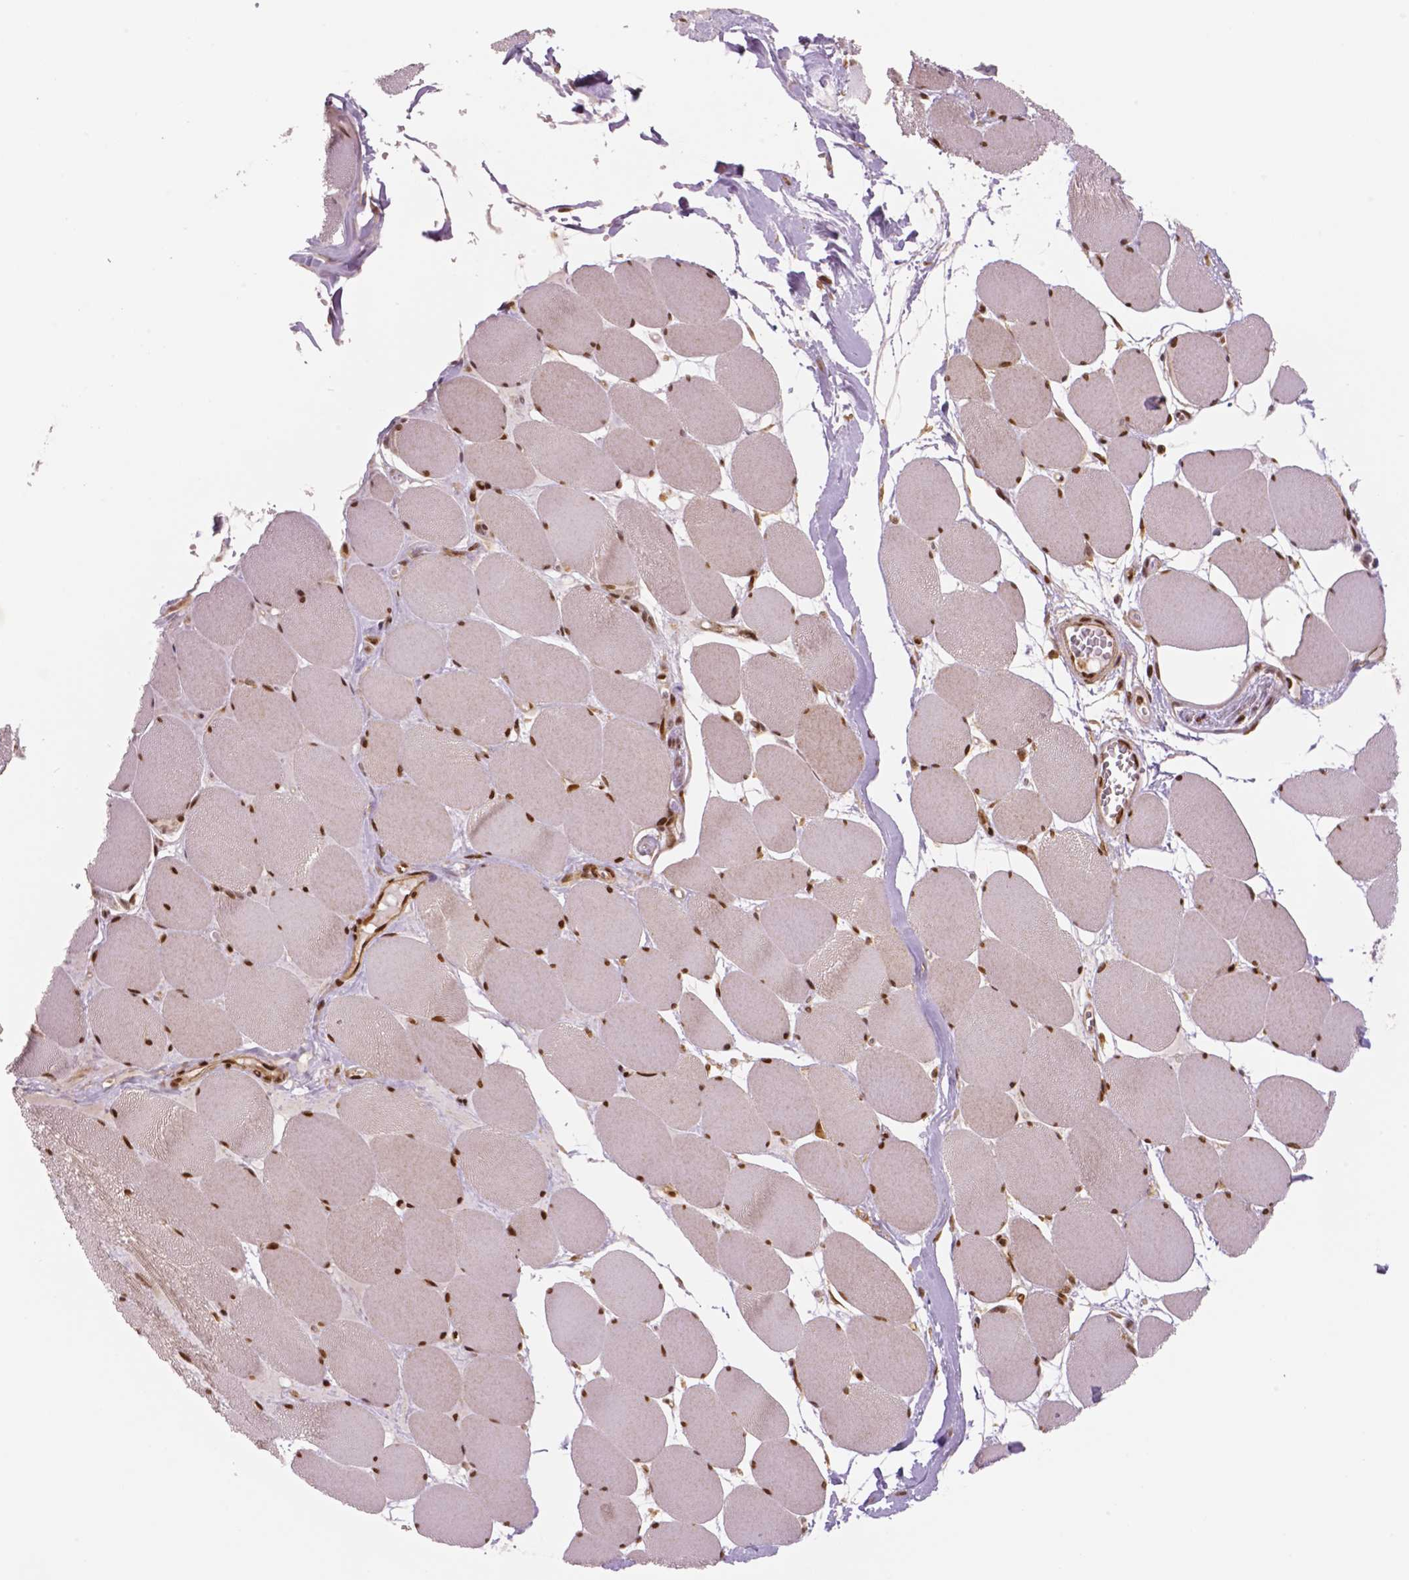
{"staining": {"intensity": "moderate", "quantity": ">75%", "location": "nuclear"}, "tissue": "skeletal muscle", "cell_type": "Myocytes", "image_type": "normal", "snomed": [{"axis": "morphology", "description": "Normal tissue, NOS"}, {"axis": "topography", "description": "Skeletal muscle"}], "caption": "Brown immunohistochemical staining in normal human skeletal muscle demonstrates moderate nuclear staining in about >75% of myocytes. (Stains: DAB in brown, nuclei in blue, Microscopy: brightfield microscopy at high magnification).", "gene": "STAT3", "patient": {"sex": "female", "age": 75}}